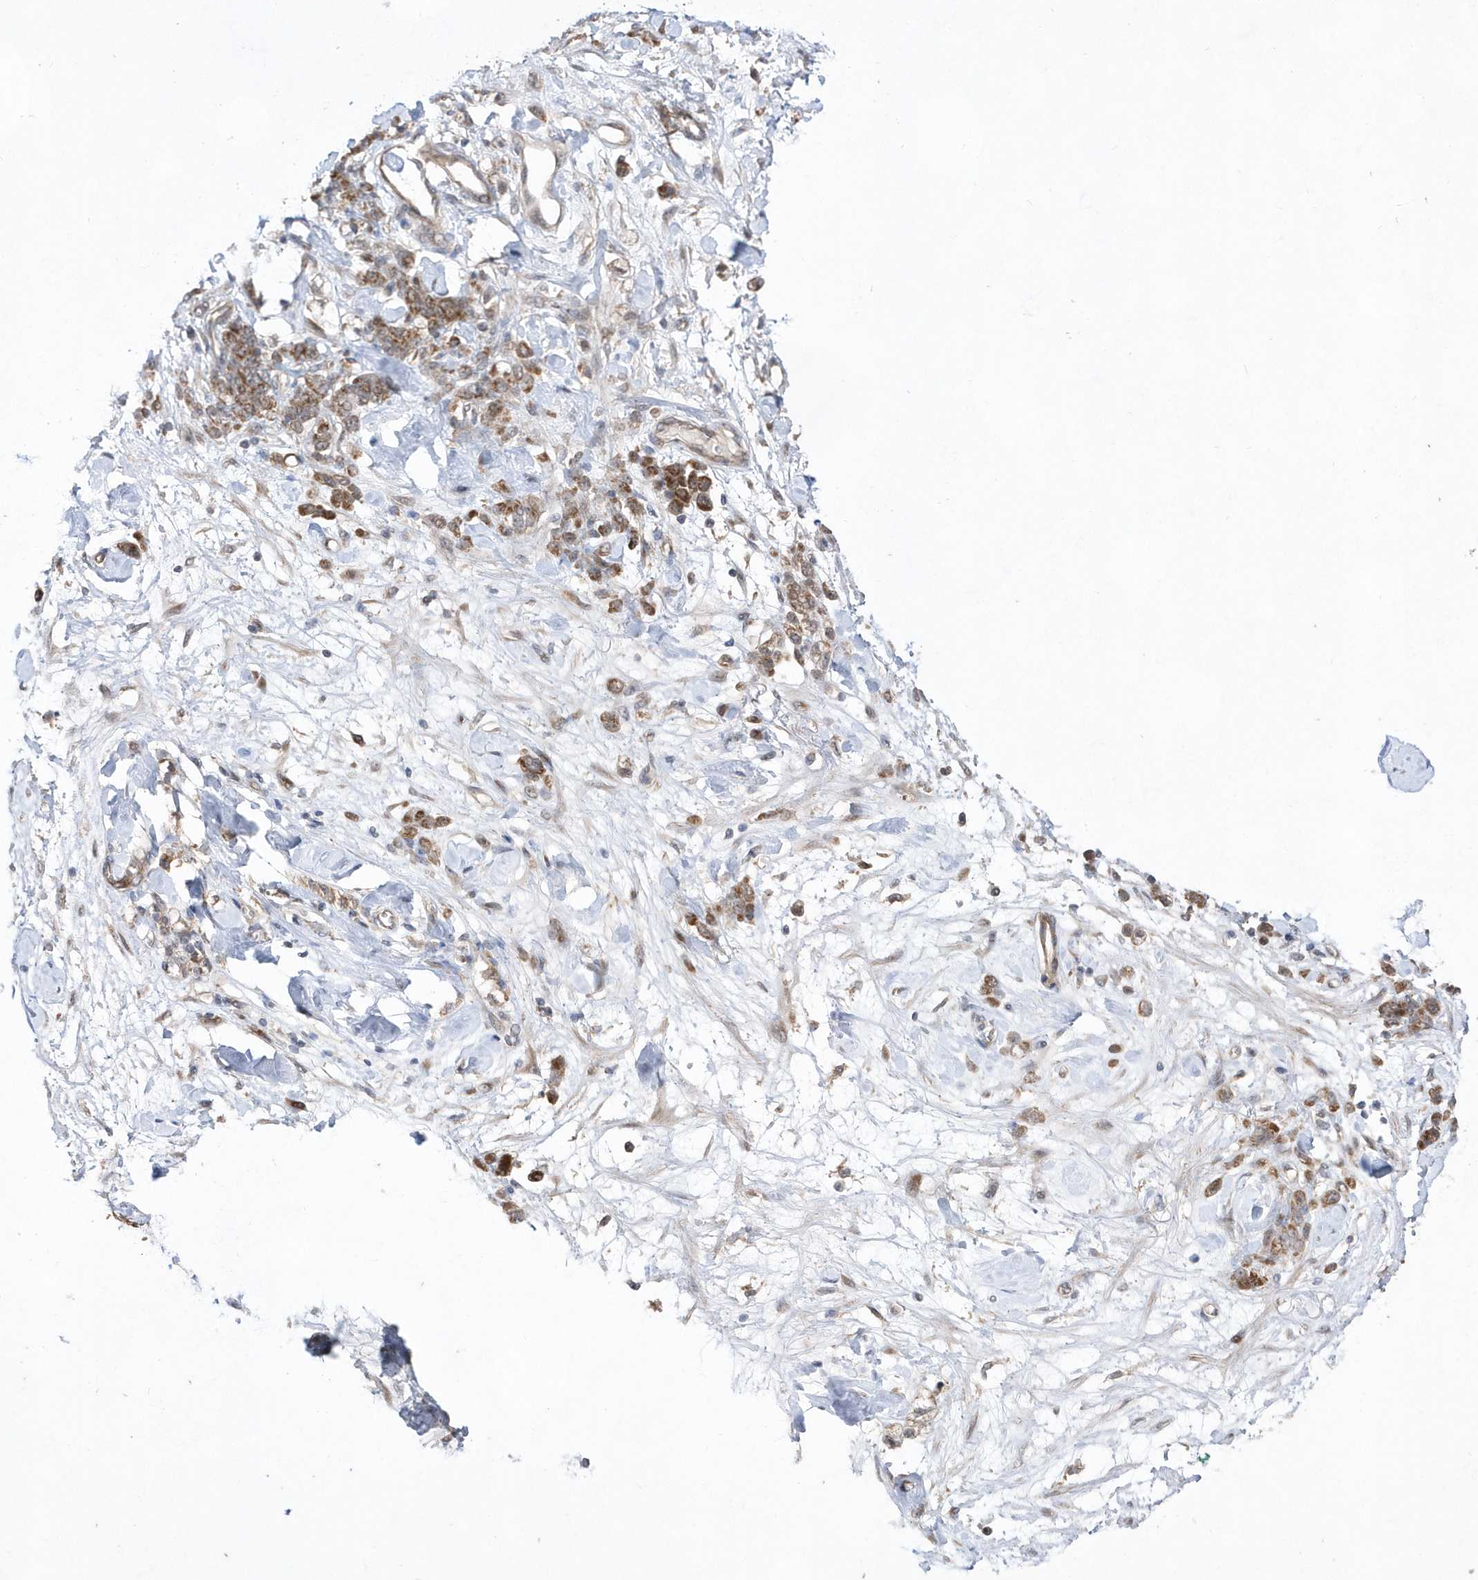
{"staining": {"intensity": "moderate", "quantity": ">75%", "location": "cytoplasmic/membranous"}, "tissue": "stomach cancer", "cell_type": "Tumor cells", "image_type": "cancer", "snomed": [{"axis": "morphology", "description": "Normal tissue, NOS"}, {"axis": "morphology", "description": "Adenocarcinoma, NOS"}, {"axis": "topography", "description": "Stomach"}], "caption": "DAB (3,3'-diaminobenzidine) immunohistochemical staining of adenocarcinoma (stomach) shows moderate cytoplasmic/membranous protein expression in about >75% of tumor cells. (IHC, brightfield microscopy, high magnification).", "gene": "DALRD3", "patient": {"sex": "male", "age": 82}}